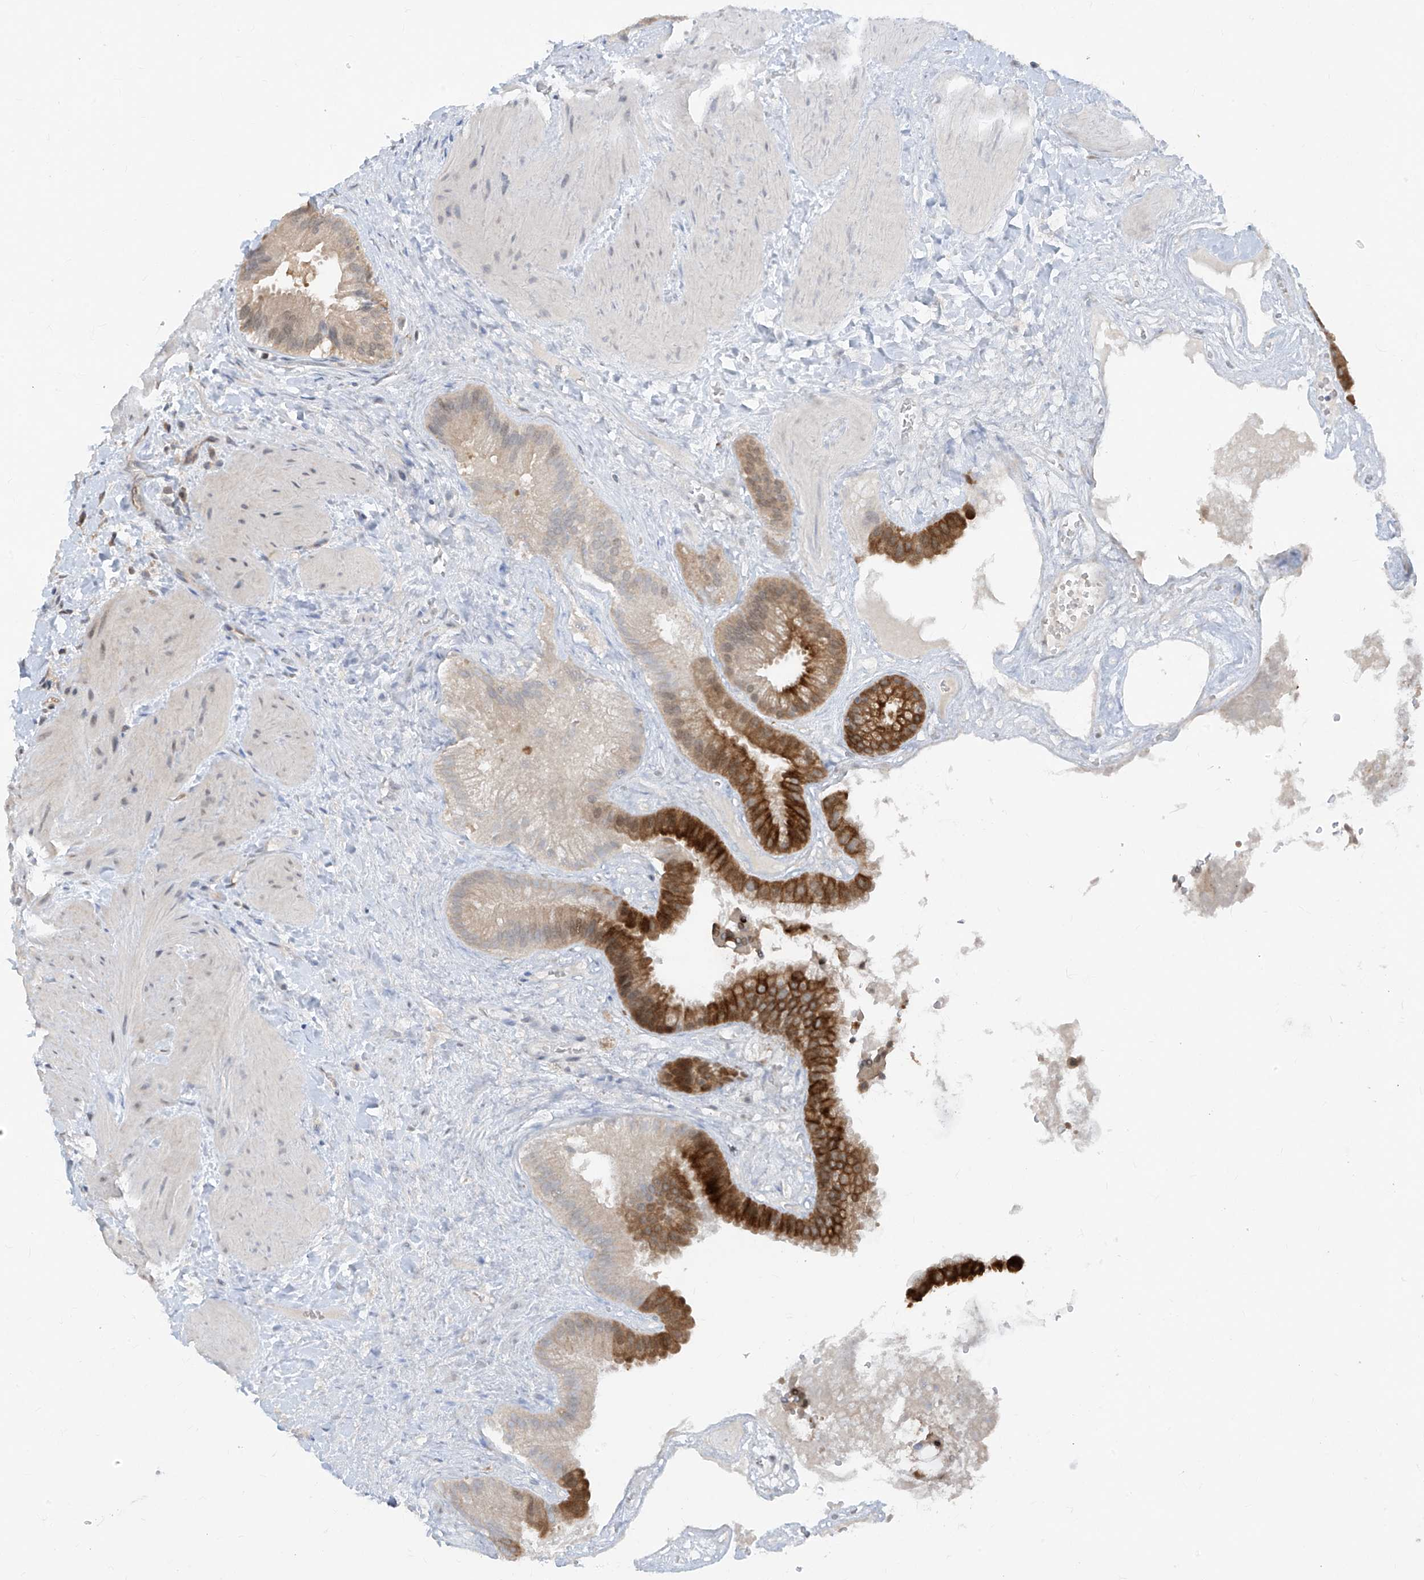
{"staining": {"intensity": "strong", "quantity": "<25%", "location": "cytoplasmic/membranous,nuclear"}, "tissue": "gallbladder", "cell_type": "Glandular cells", "image_type": "normal", "snomed": [{"axis": "morphology", "description": "Normal tissue, NOS"}, {"axis": "topography", "description": "Gallbladder"}], "caption": "The image reveals a brown stain indicating the presence of a protein in the cytoplasmic/membranous,nuclear of glandular cells in gallbladder. The staining is performed using DAB brown chromogen to label protein expression. The nuclei are counter-stained blue using hematoxylin.", "gene": "ZNF358", "patient": {"sex": "male", "age": 55}}